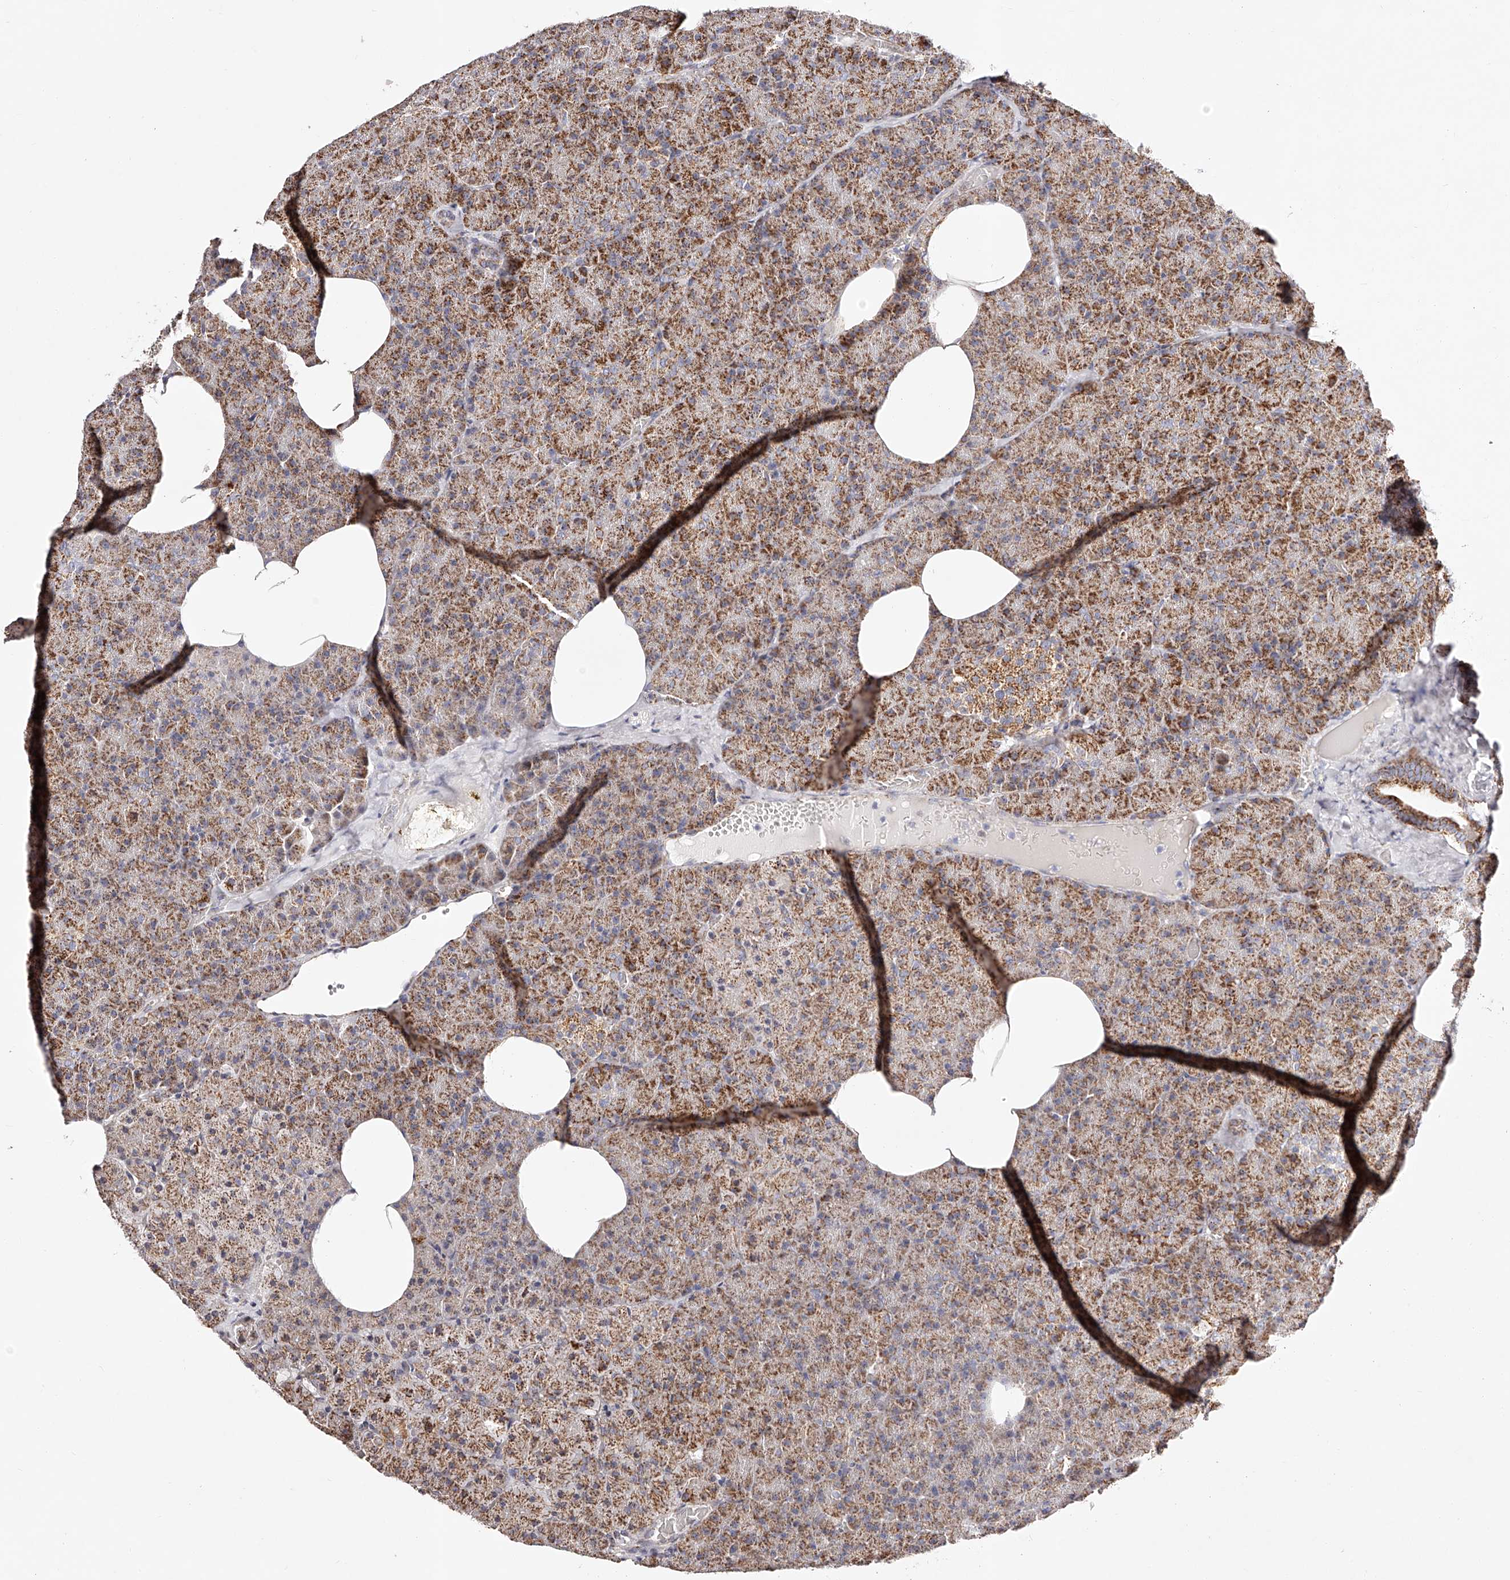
{"staining": {"intensity": "strong", "quantity": "25%-75%", "location": "cytoplasmic/membranous"}, "tissue": "pancreas", "cell_type": "Exocrine glandular cells", "image_type": "normal", "snomed": [{"axis": "morphology", "description": "Normal tissue, NOS"}, {"axis": "morphology", "description": "Carcinoid, malignant, NOS"}, {"axis": "topography", "description": "Pancreas"}], "caption": "Protein staining exhibits strong cytoplasmic/membranous positivity in about 25%-75% of exocrine glandular cells in normal pancreas.", "gene": "NDUFV3", "patient": {"sex": "female", "age": 35}}